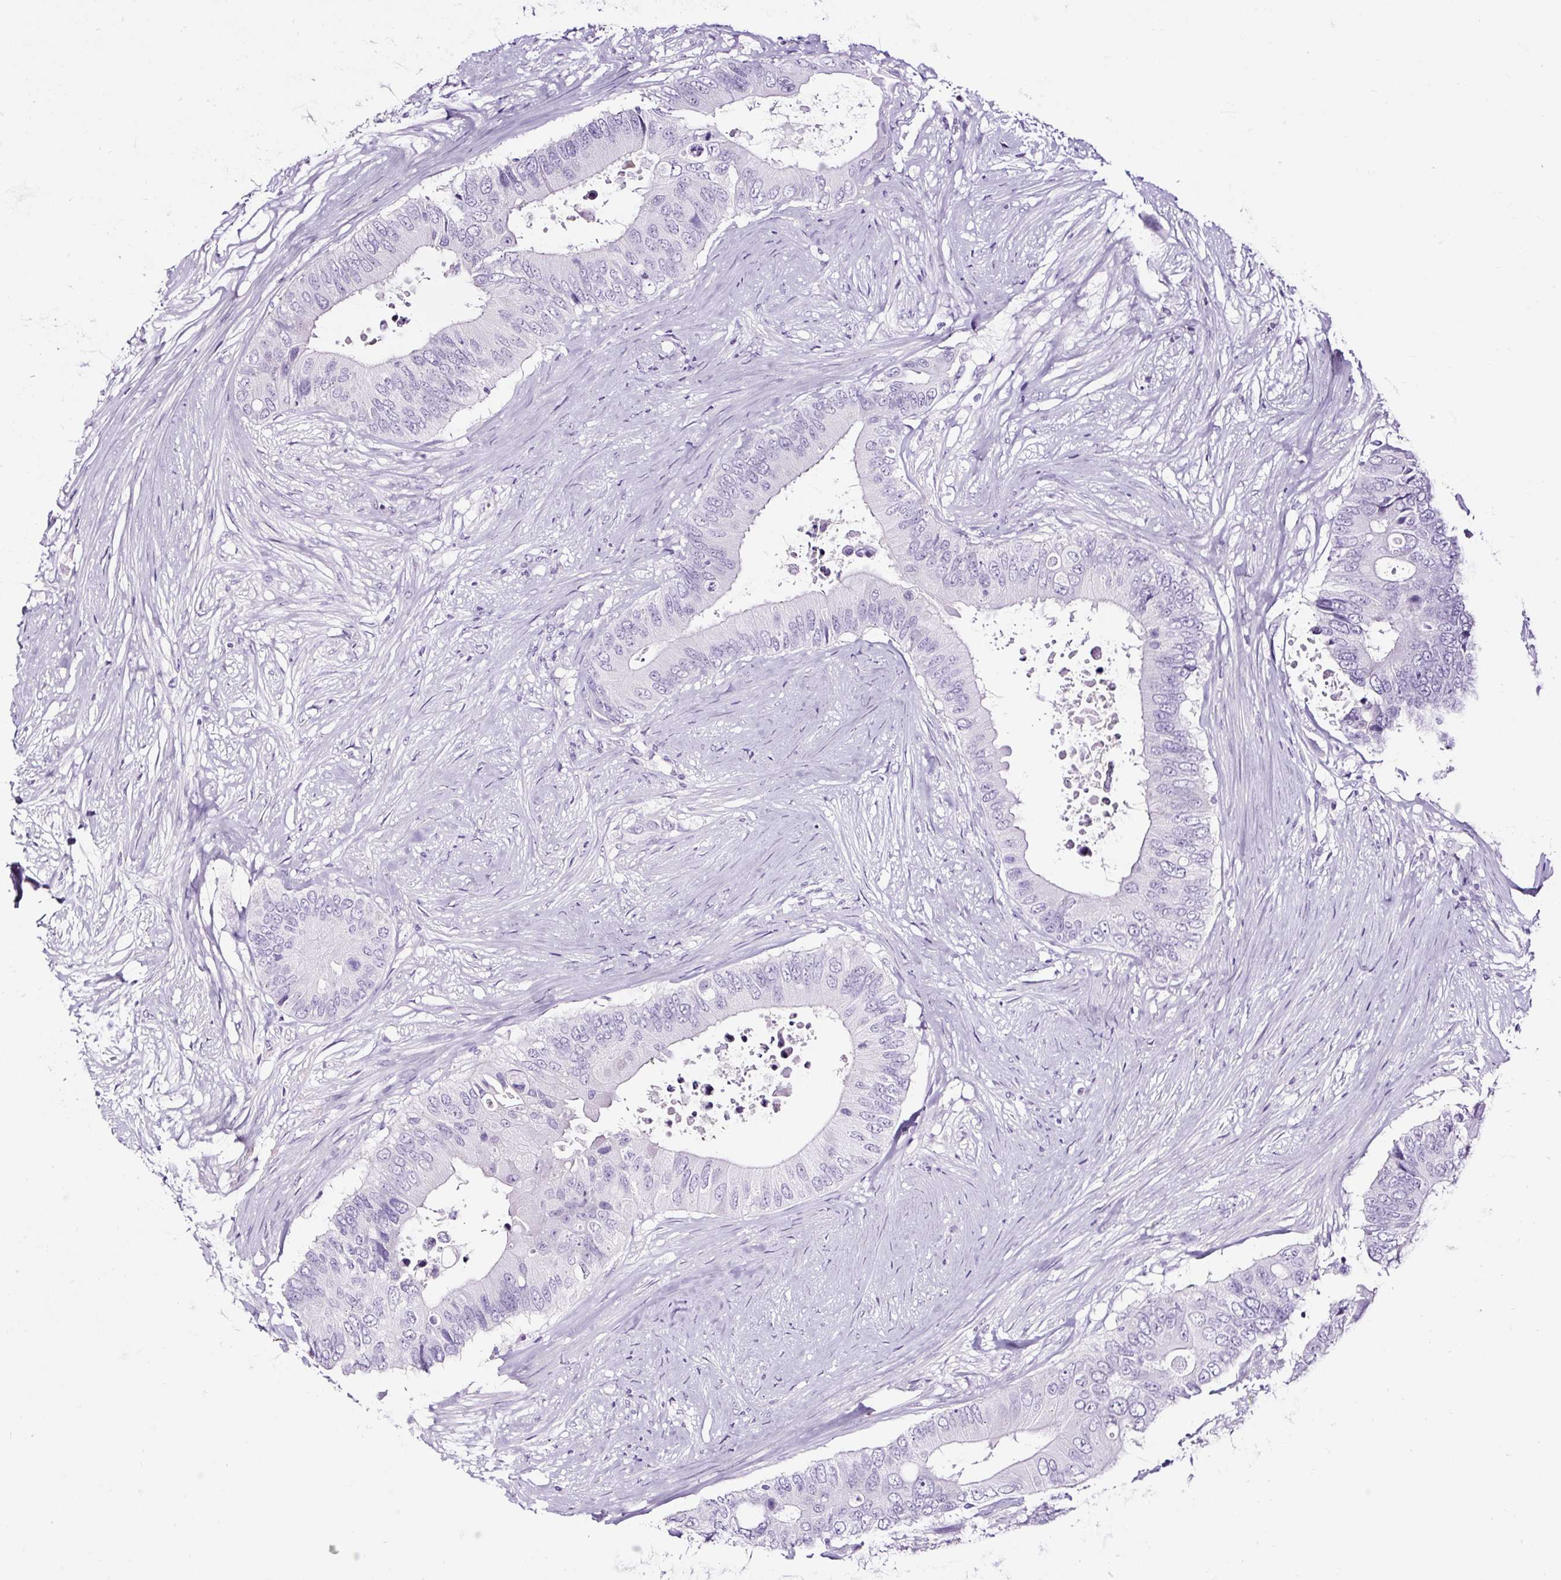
{"staining": {"intensity": "negative", "quantity": "none", "location": "none"}, "tissue": "colorectal cancer", "cell_type": "Tumor cells", "image_type": "cancer", "snomed": [{"axis": "morphology", "description": "Adenocarcinoma, NOS"}, {"axis": "topography", "description": "Colon"}], "caption": "This is a image of immunohistochemistry (IHC) staining of adenocarcinoma (colorectal), which shows no expression in tumor cells.", "gene": "NPHS2", "patient": {"sex": "male", "age": 71}}